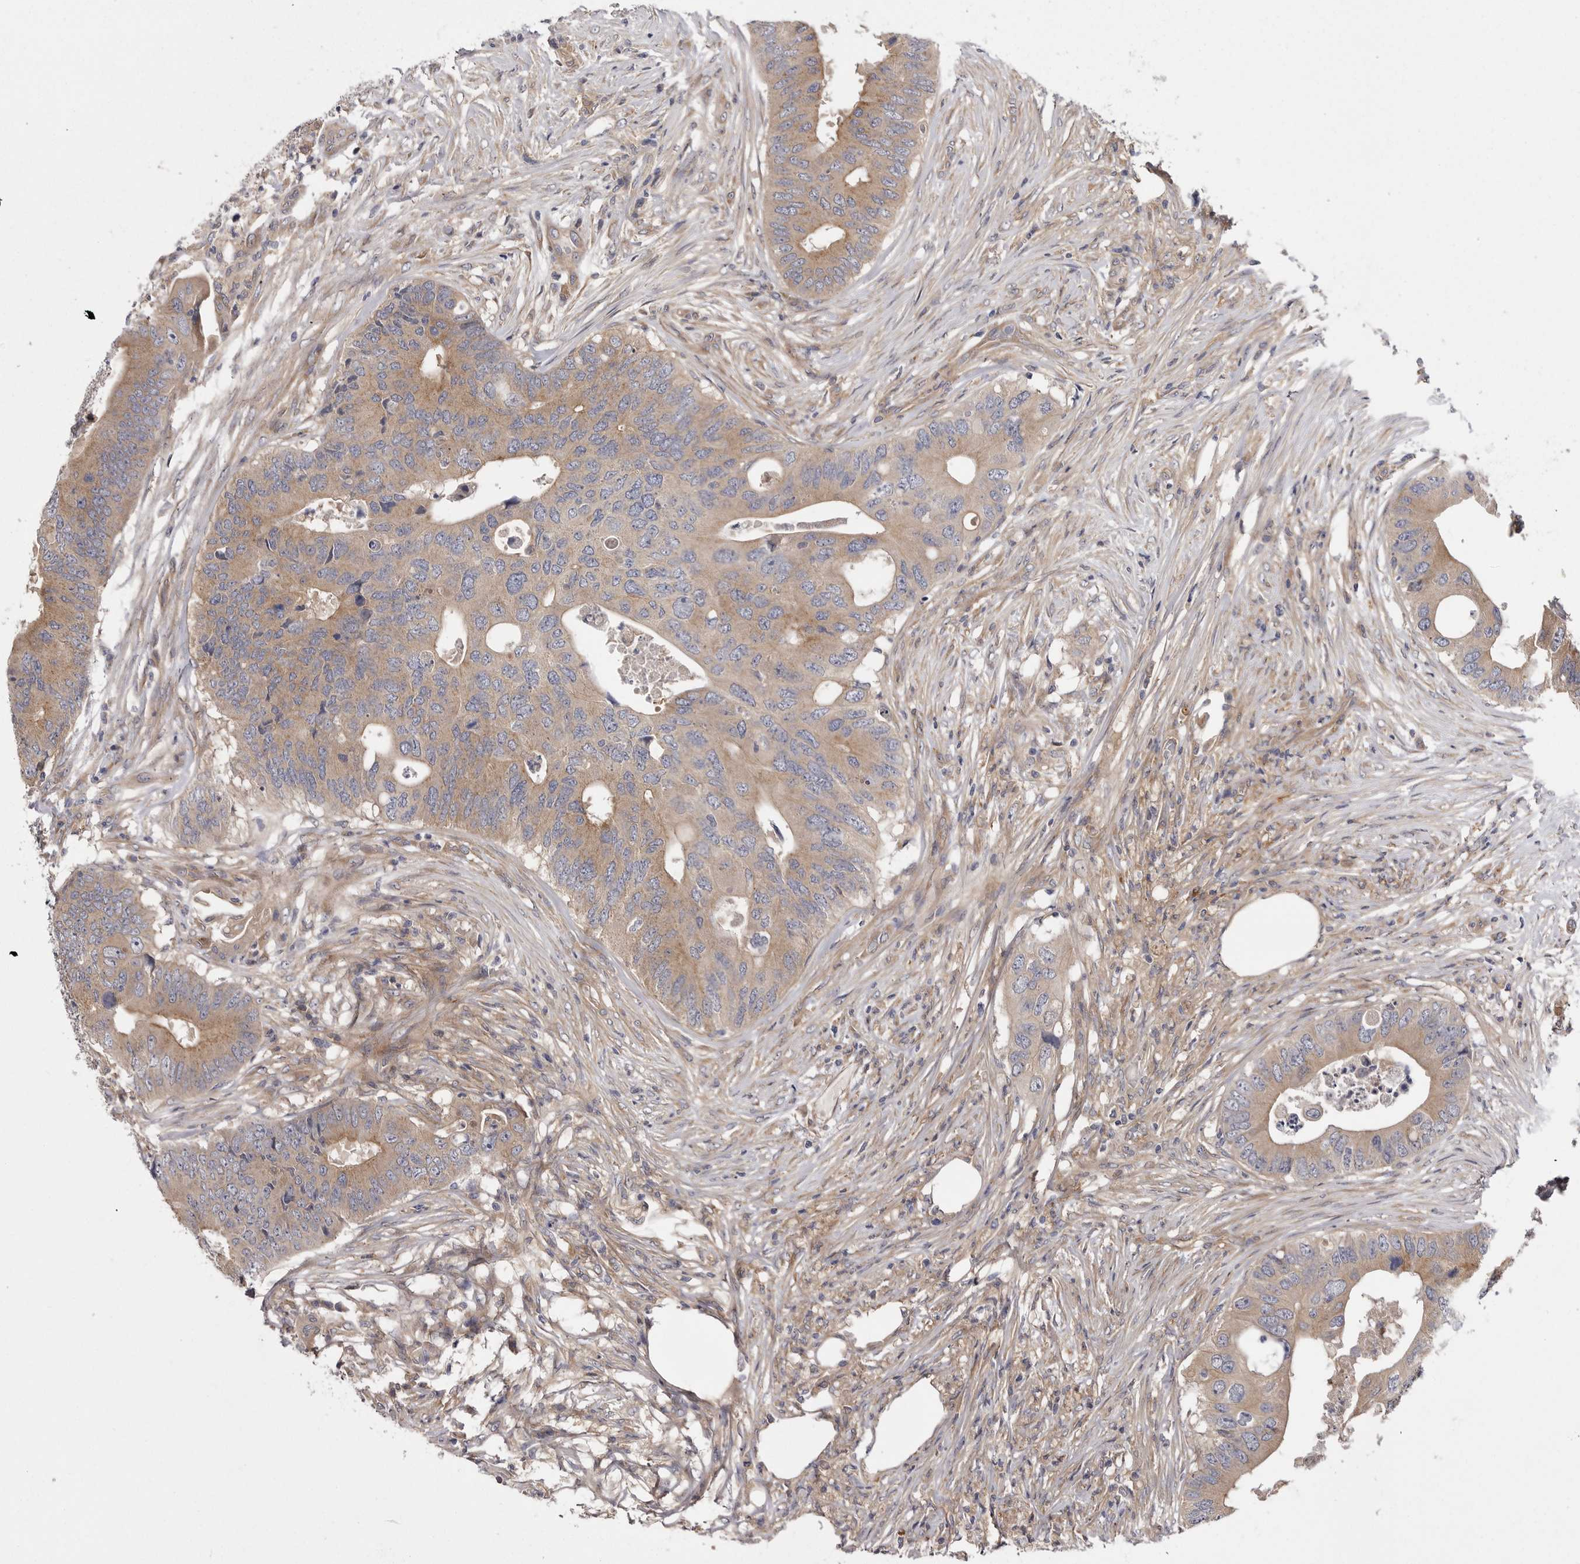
{"staining": {"intensity": "weak", "quantity": ">75%", "location": "cytoplasmic/membranous"}, "tissue": "colorectal cancer", "cell_type": "Tumor cells", "image_type": "cancer", "snomed": [{"axis": "morphology", "description": "Adenocarcinoma, NOS"}, {"axis": "topography", "description": "Colon"}], "caption": "Immunohistochemical staining of human colorectal adenocarcinoma displays low levels of weak cytoplasmic/membranous staining in about >75% of tumor cells.", "gene": "OSBPL9", "patient": {"sex": "male", "age": 71}}